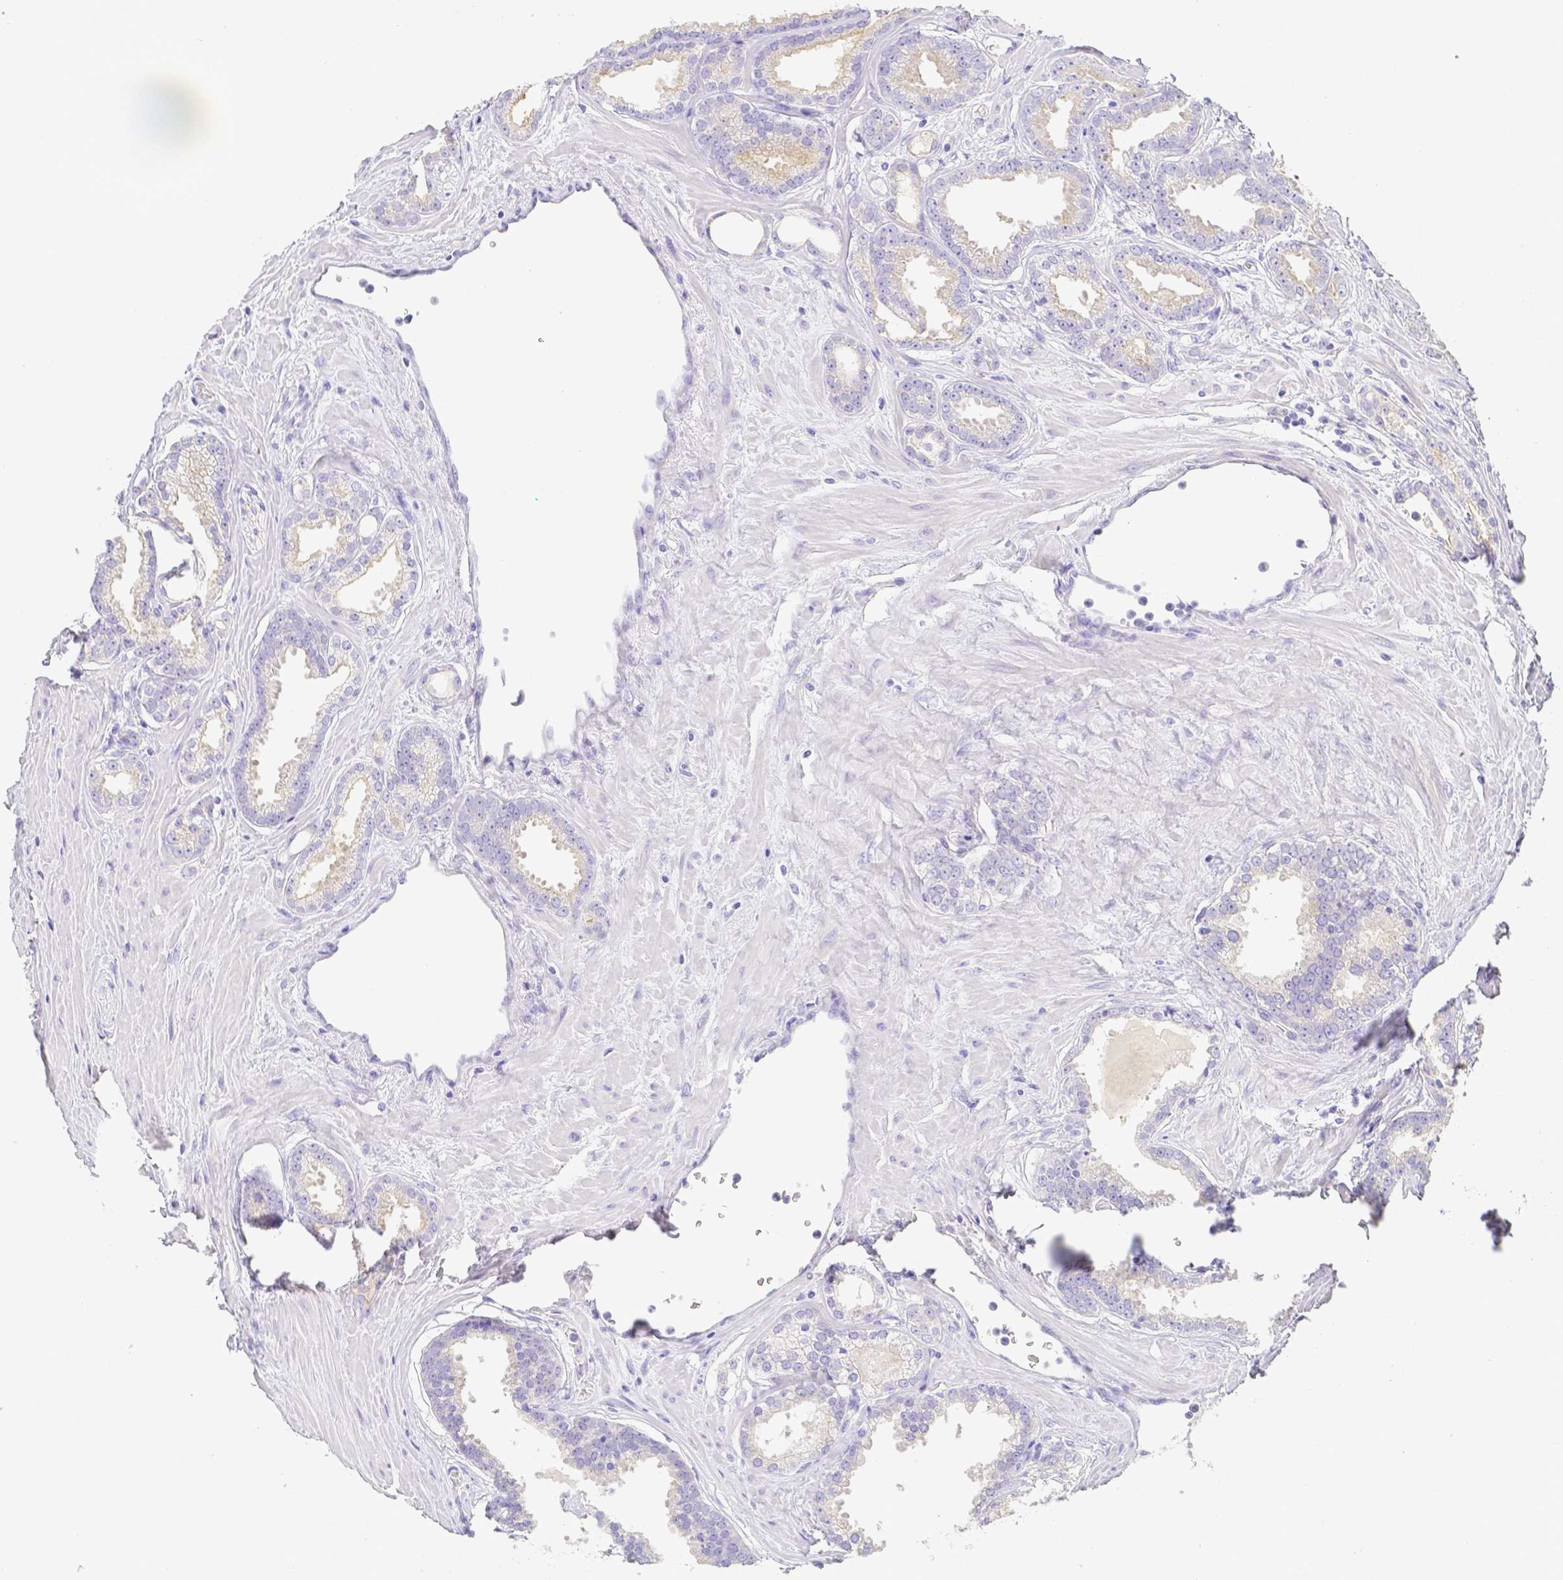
{"staining": {"intensity": "negative", "quantity": "none", "location": "none"}, "tissue": "prostate cancer", "cell_type": "Tumor cells", "image_type": "cancer", "snomed": [{"axis": "morphology", "description": "Adenocarcinoma, Low grade"}, {"axis": "topography", "description": "Prostate"}], "caption": "Prostate cancer (low-grade adenocarcinoma) stained for a protein using IHC exhibits no positivity tumor cells.", "gene": "ZG16B", "patient": {"sex": "male", "age": 65}}